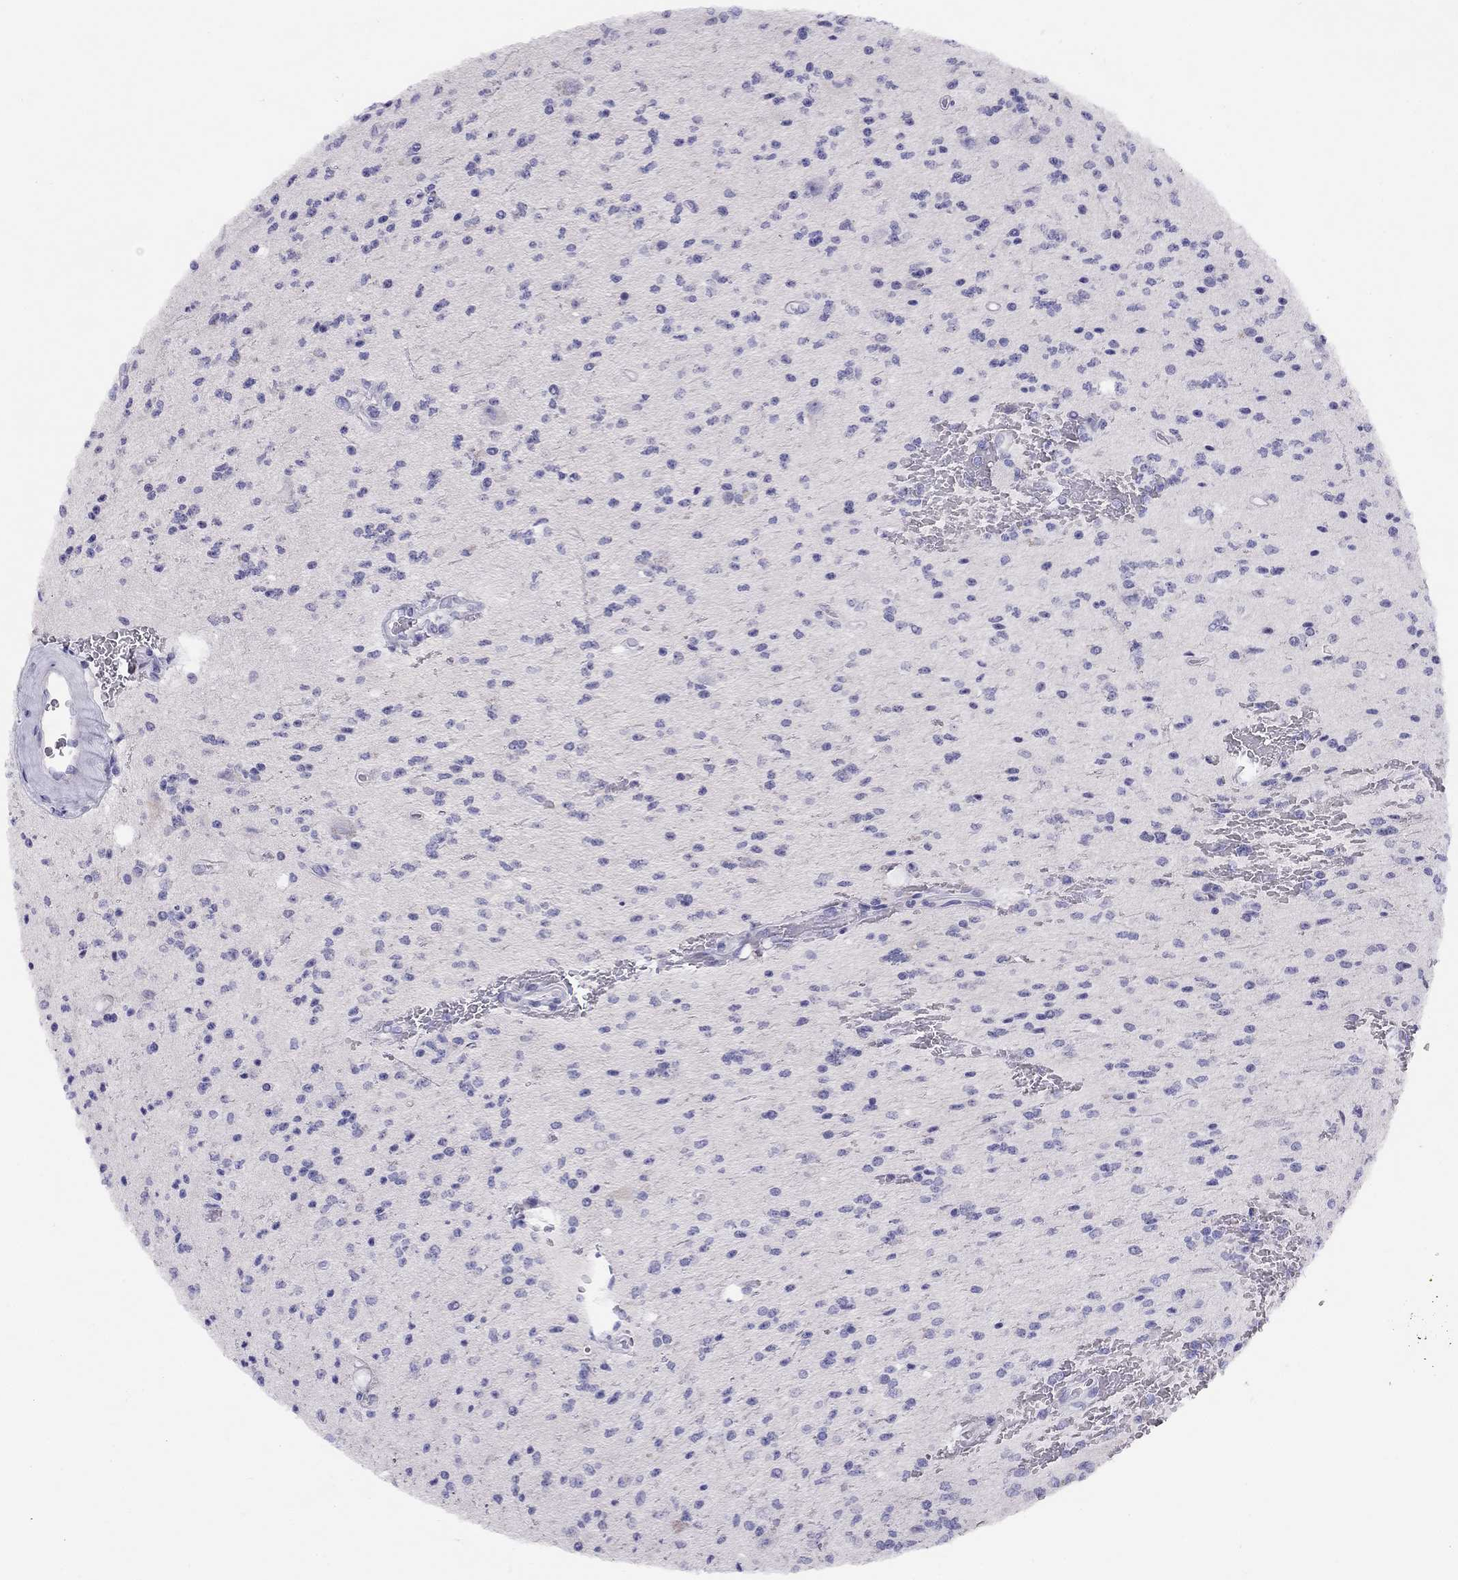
{"staining": {"intensity": "negative", "quantity": "none", "location": "none"}, "tissue": "glioma", "cell_type": "Tumor cells", "image_type": "cancer", "snomed": [{"axis": "morphology", "description": "Glioma, malignant, Low grade"}, {"axis": "topography", "description": "Brain"}], "caption": "Glioma stained for a protein using immunohistochemistry reveals no expression tumor cells.", "gene": "LRIT2", "patient": {"sex": "male", "age": 67}}